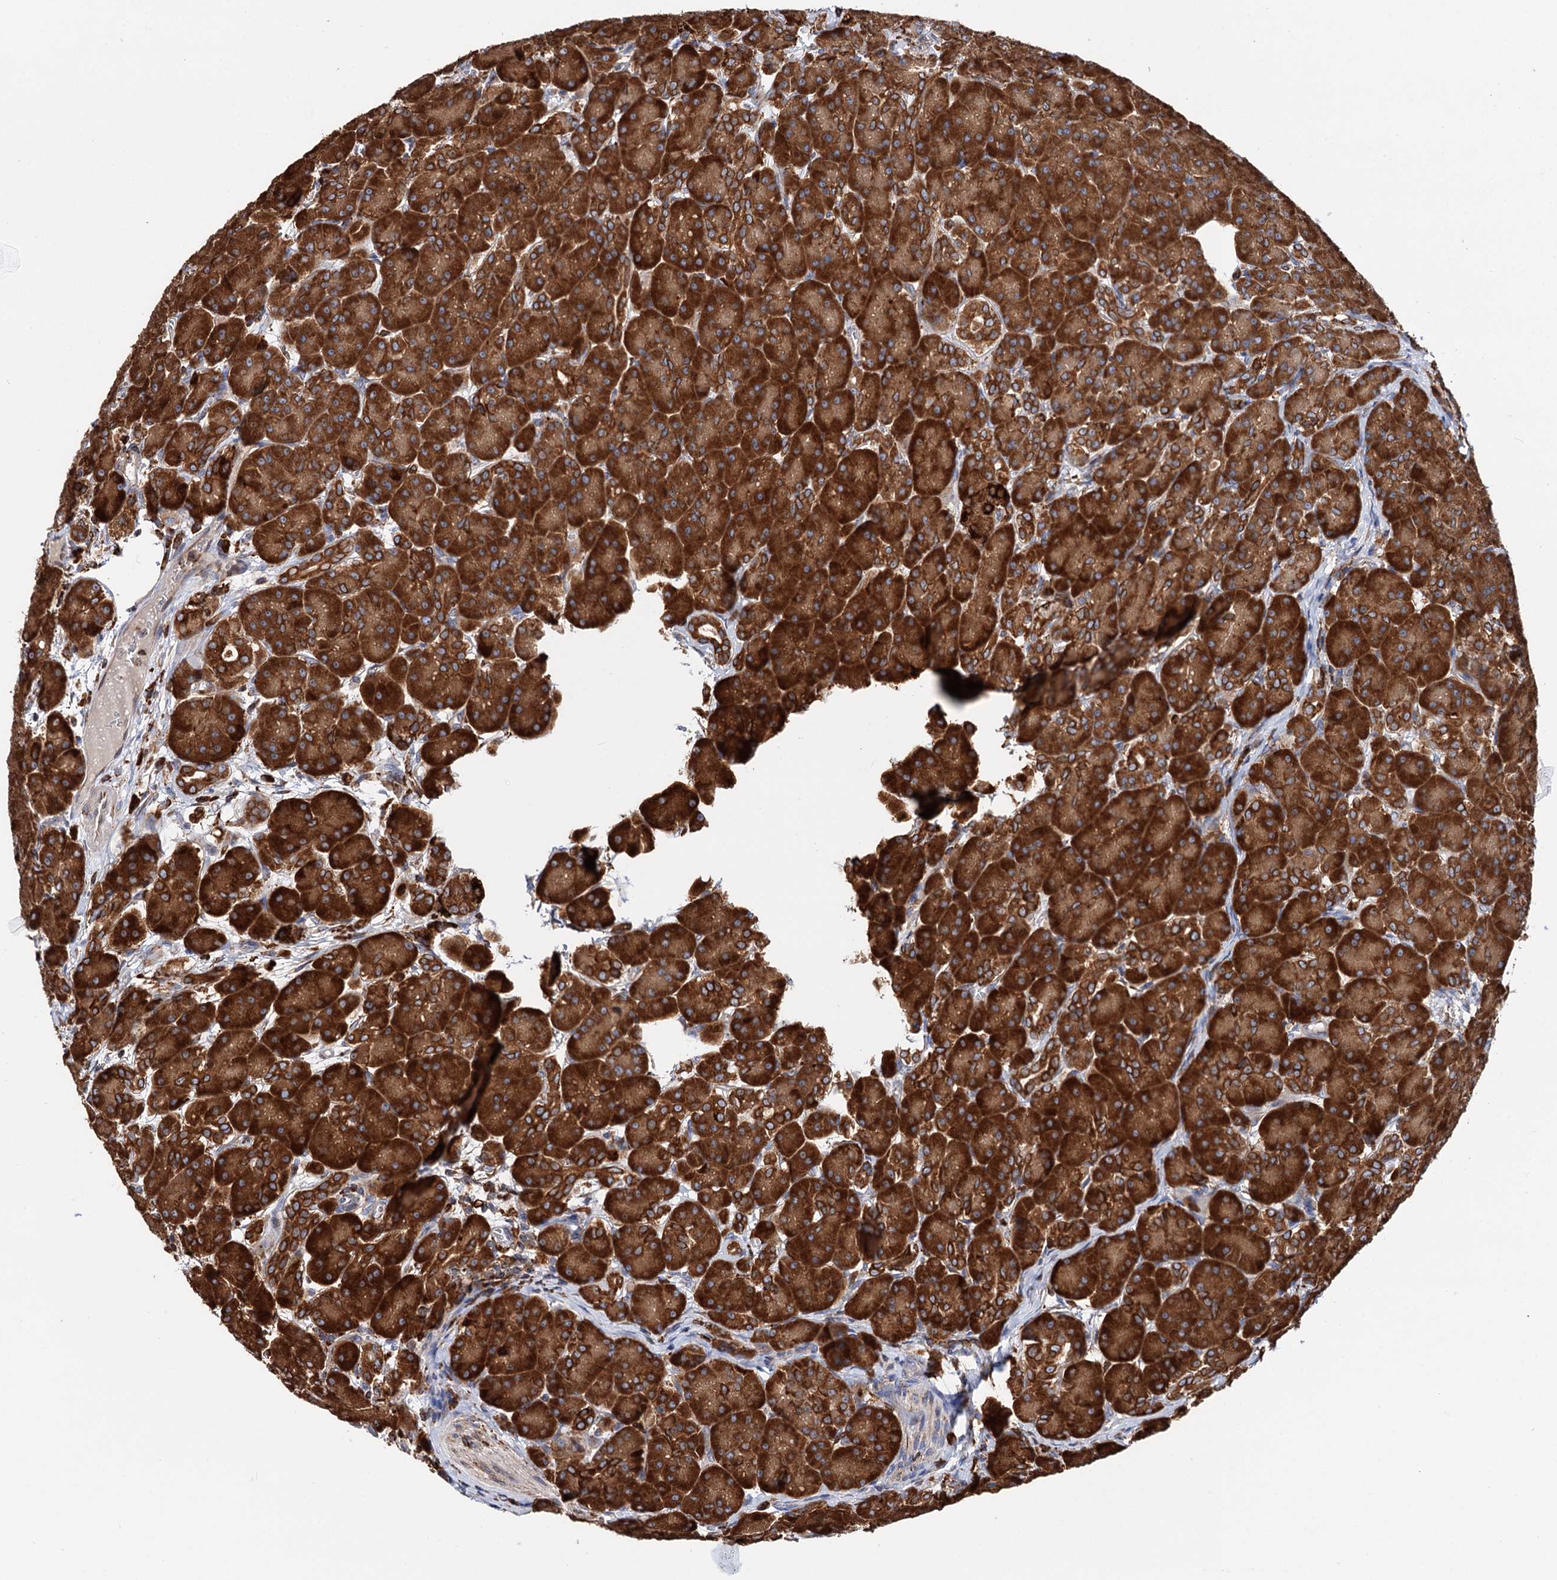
{"staining": {"intensity": "strong", "quantity": ">75%", "location": "cytoplasmic/membranous"}, "tissue": "pancreas", "cell_type": "Exocrine glandular cells", "image_type": "normal", "snomed": [{"axis": "morphology", "description": "Normal tissue, NOS"}, {"axis": "topography", "description": "Pancreas"}], "caption": "Approximately >75% of exocrine glandular cells in unremarkable pancreas show strong cytoplasmic/membranous protein expression as visualized by brown immunohistochemical staining.", "gene": "ERP29", "patient": {"sex": "male", "age": 63}}